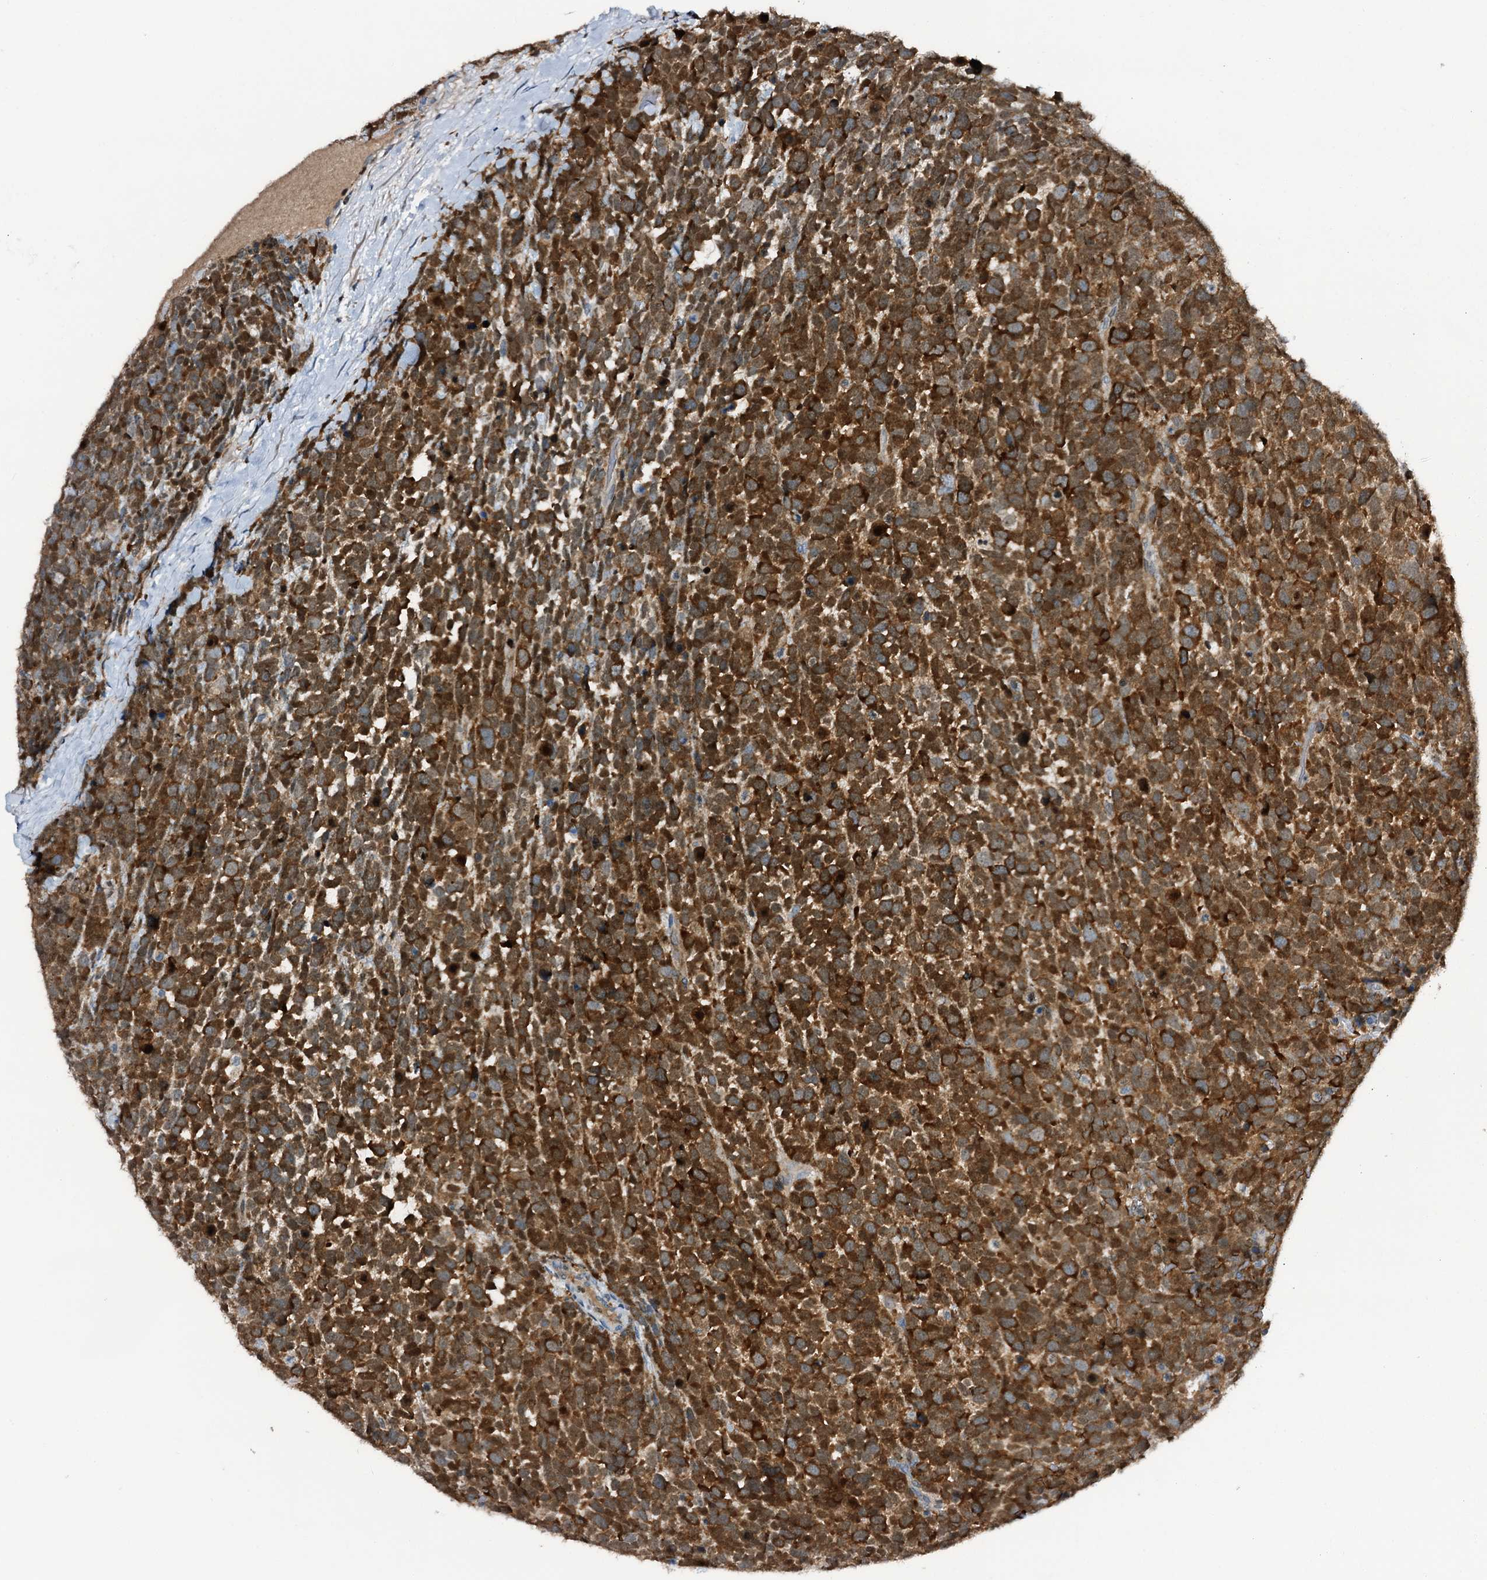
{"staining": {"intensity": "strong", "quantity": ">75%", "location": "cytoplasmic/membranous"}, "tissue": "urothelial cancer", "cell_type": "Tumor cells", "image_type": "cancer", "snomed": [{"axis": "morphology", "description": "Urothelial carcinoma, High grade"}, {"axis": "topography", "description": "Urinary bladder"}], "caption": "Strong cytoplasmic/membranous protein expression is present in approximately >75% of tumor cells in urothelial cancer. (brown staining indicates protein expression, while blue staining denotes nuclei).", "gene": "NCAPD2", "patient": {"sex": "female", "age": 82}}